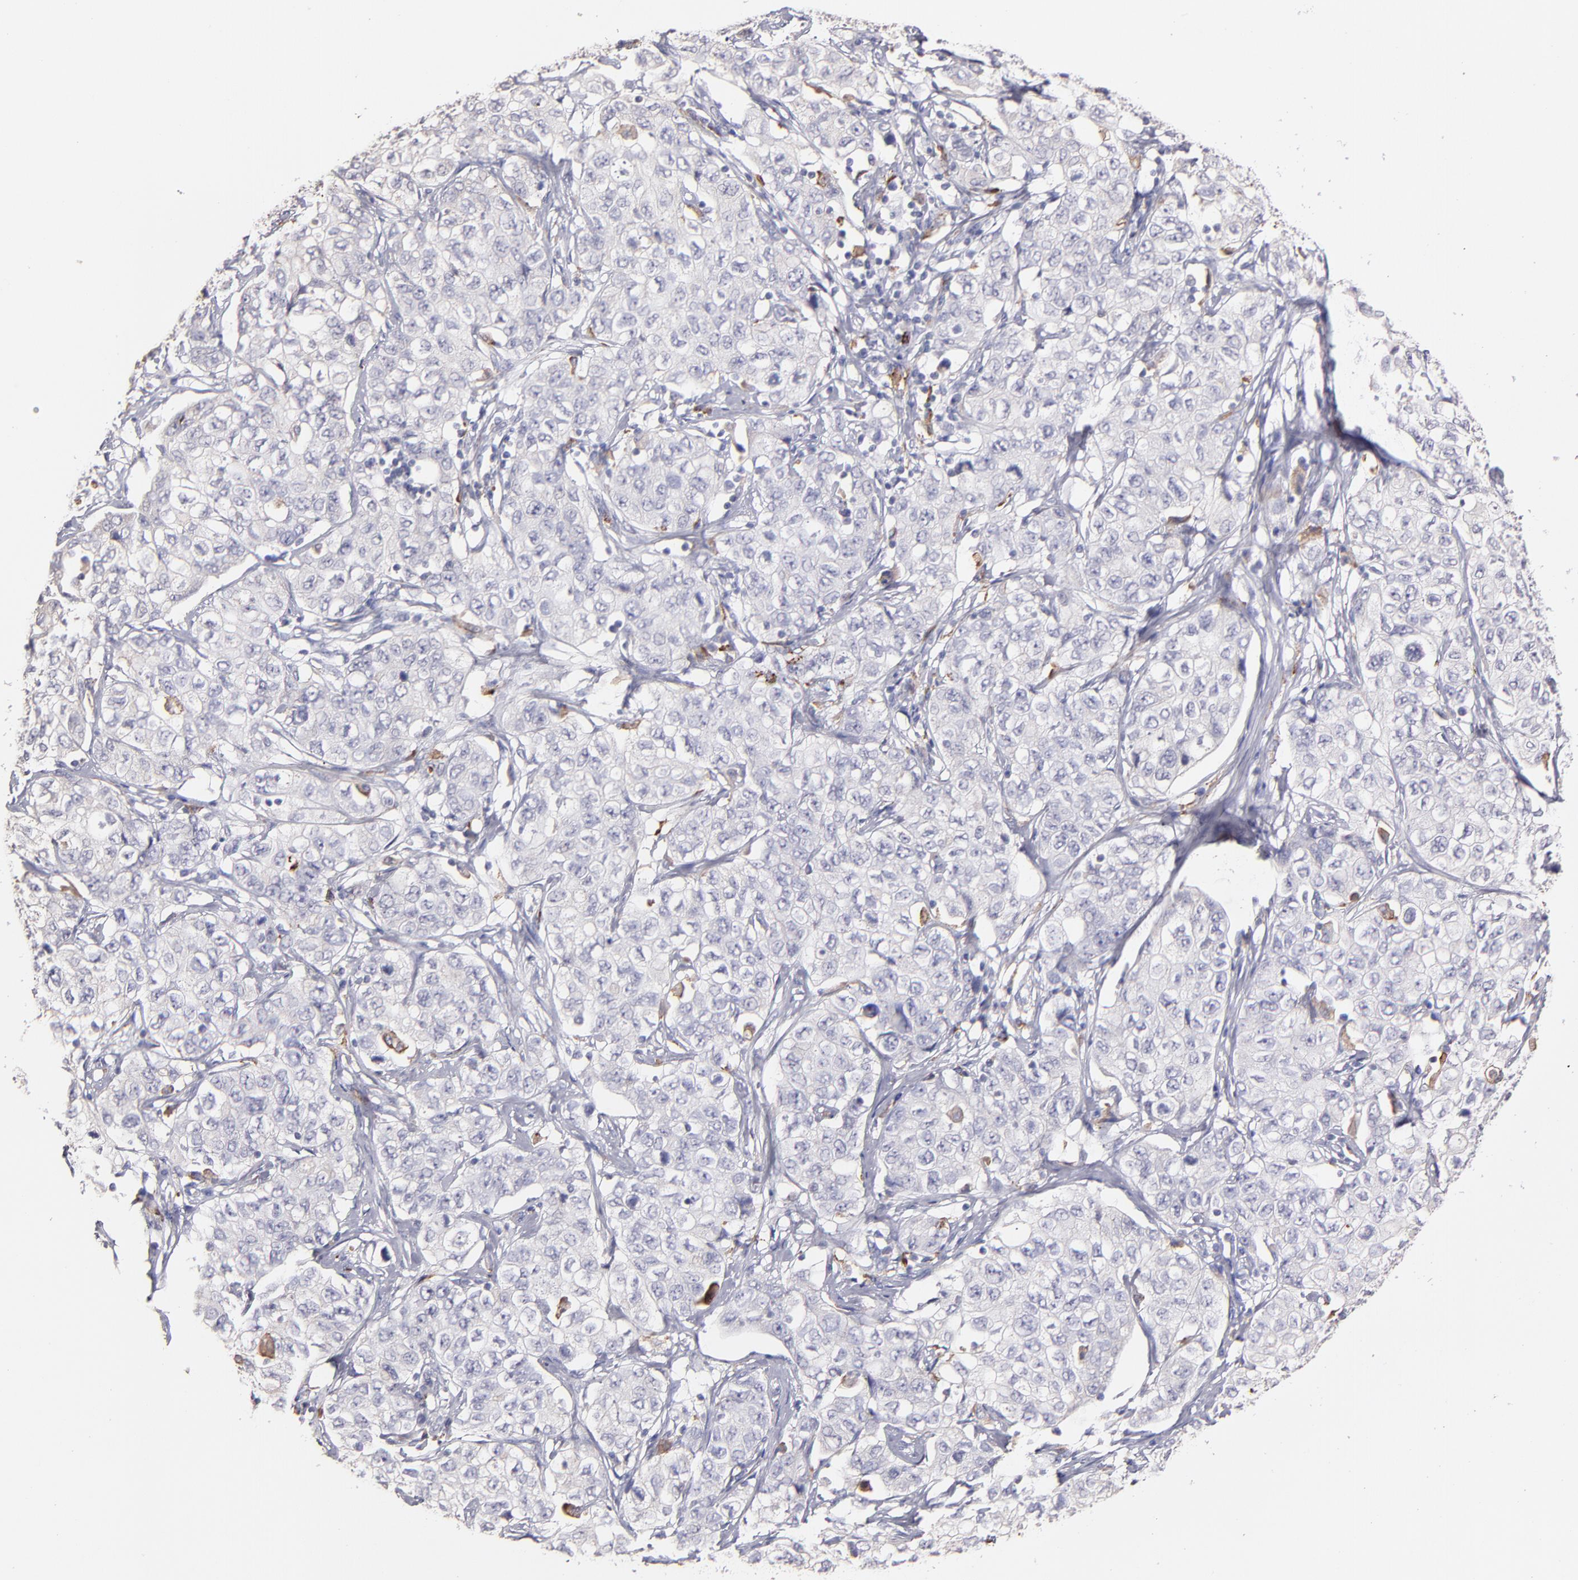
{"staining": {"intensity": "negative", "quantity": "none", "location": "none"}, "tissue": "stomach cancer", "cell_type": "Tumor cells", "image_type": "cancer", "snomed": [{"axis": "morphology", "description": "Adenocarcinoma, NOS"}, {"axis": "topography", "description": "Stomach"}], "caption": "The photomicrograph displays no staining of tumor cells in stomach adenocarcinoma.", "gene": "GLDC", "patient": {"sex": "male", "age": 48}}